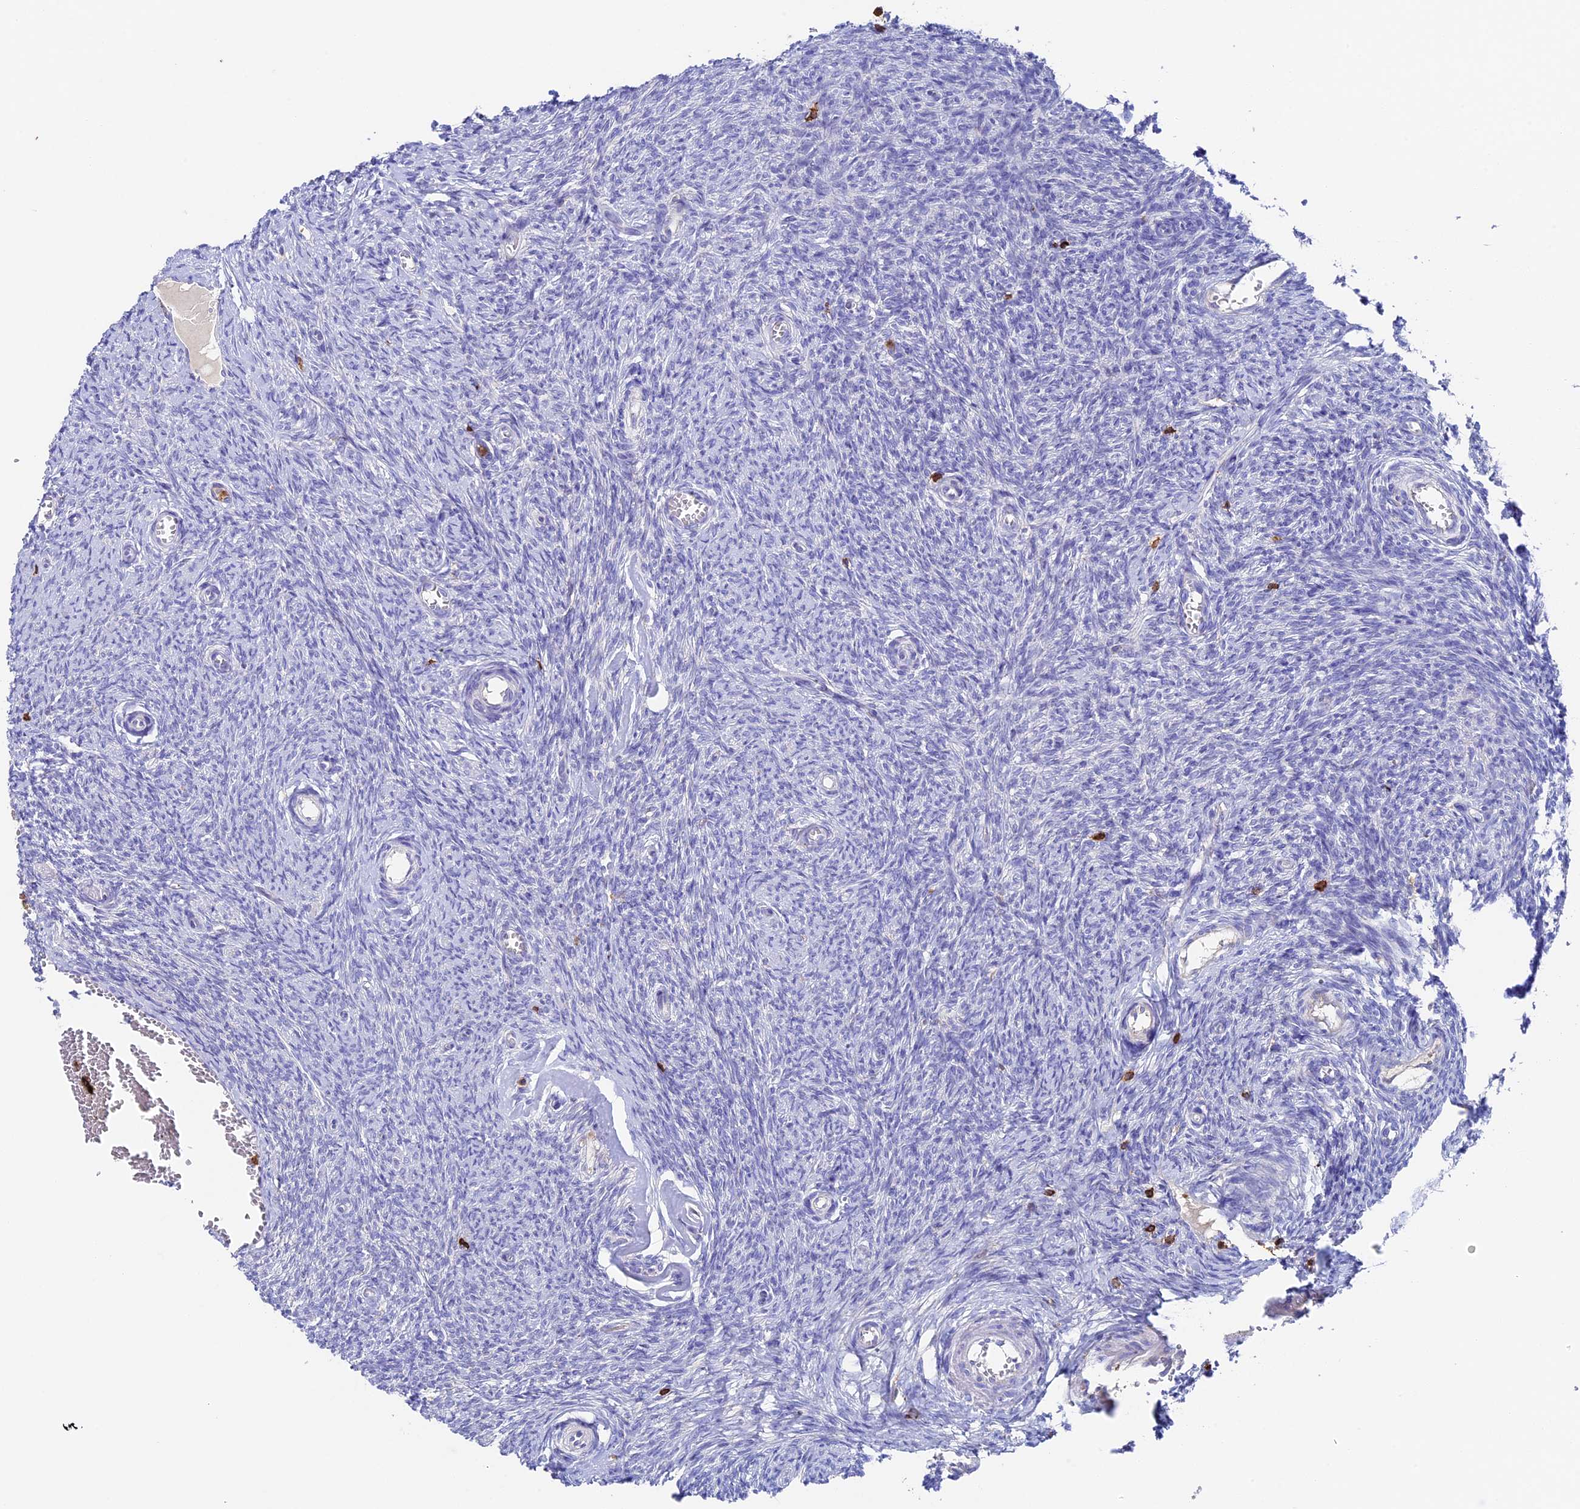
{"staining": {"intensity": "negative", "quantity": "none", "location": "none"}, "tissue": "ovary", "cell_type": "Ovarian stroma cells", "image_type": "normal", "snomed": [{"axis": "morphology", "description": "Normal tissue, NOS"}, {"axis": "topography", "description": "Ovary"}], "caption": "This image is of normal ovary stained with immunohistochemistry (IHC) to label a protein in brown with the nuclei are counter-stained blue. There is no positivity in ovarian stroma cells.", "gene": "ADAT1", "patient": {"sex": "female", "age": 44}}